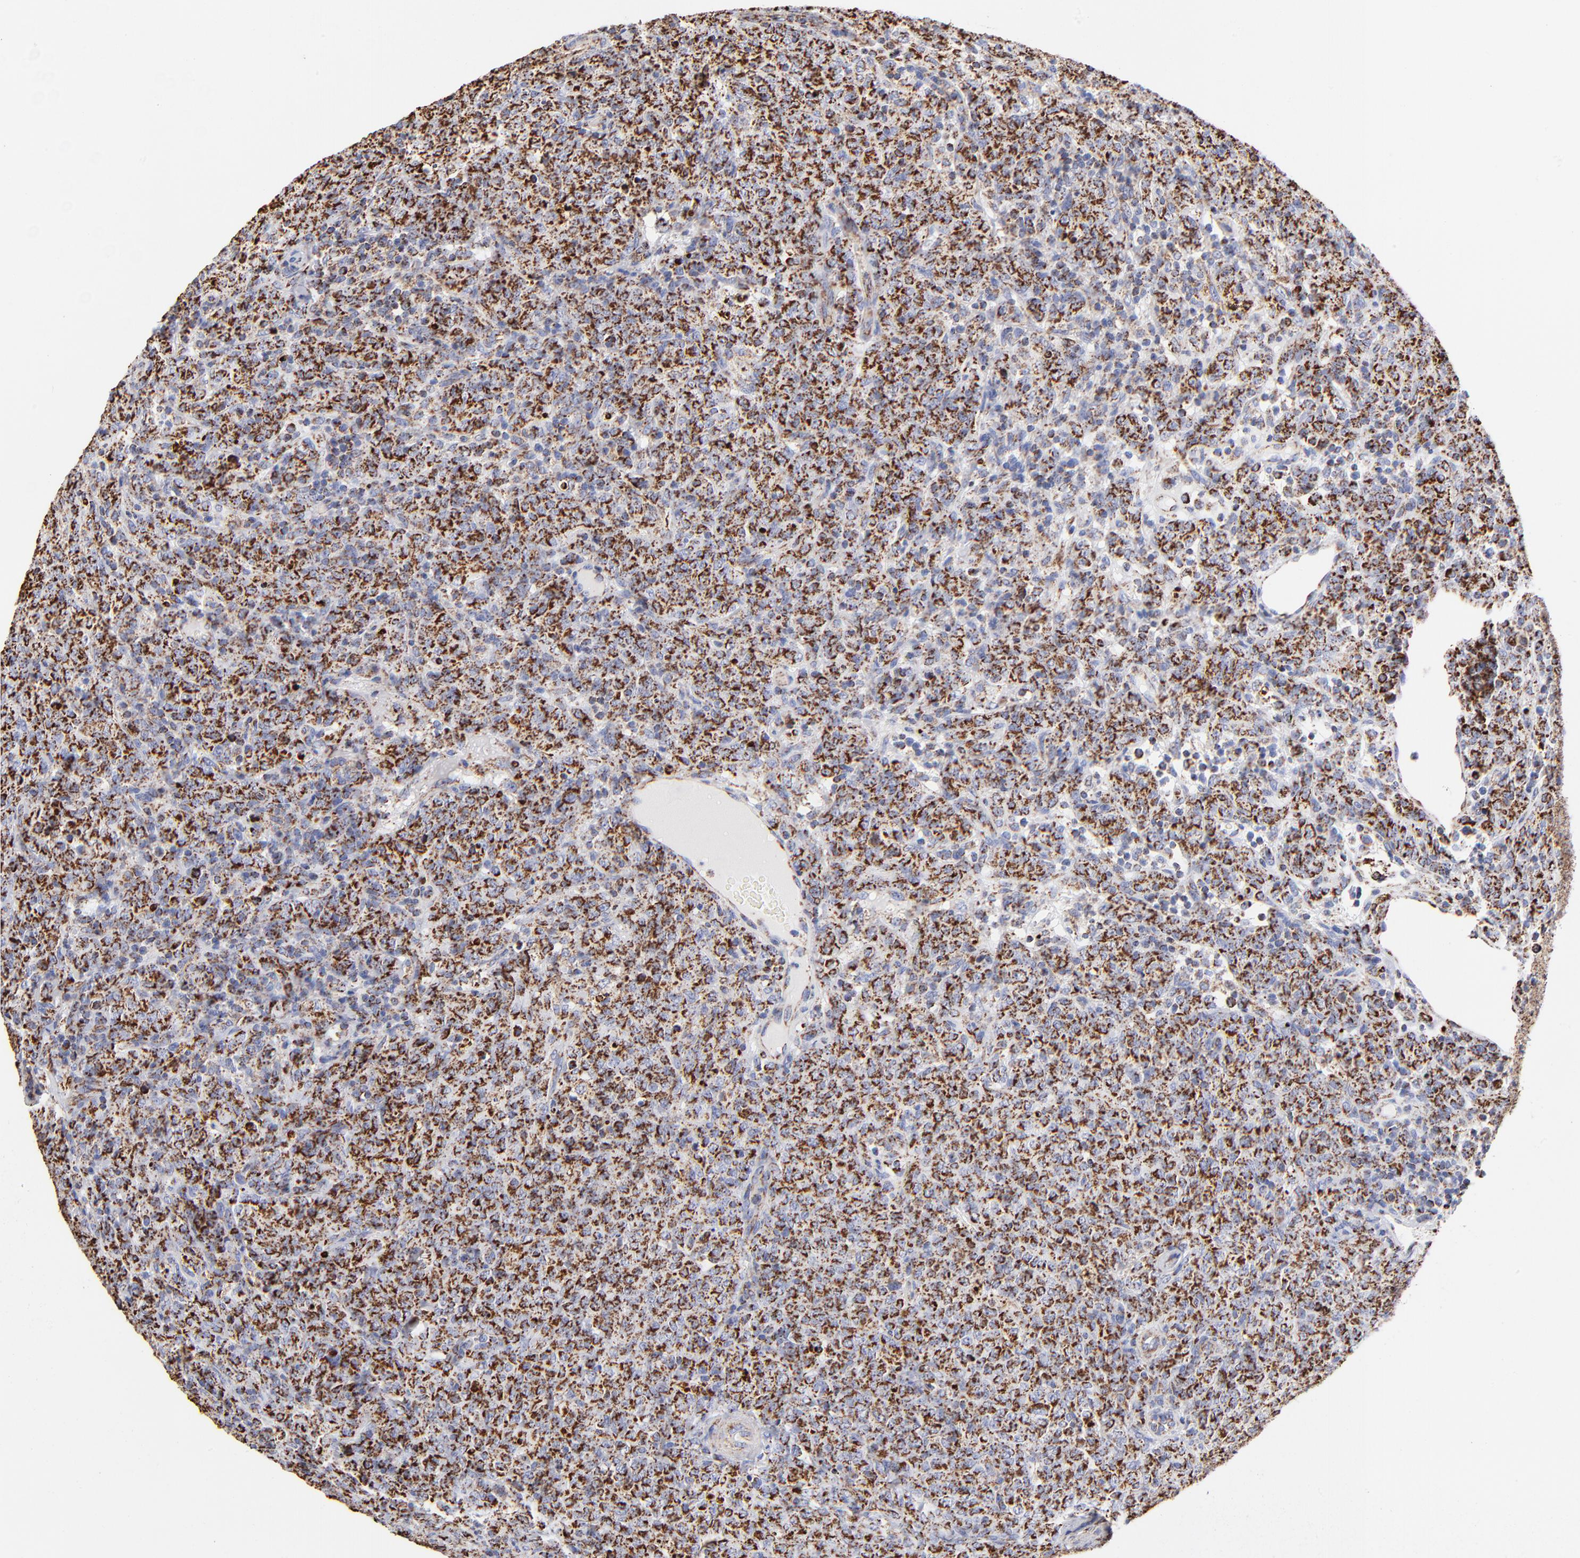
{"staining": {"intensity": "strong", "quantity": ">75%", "location": "cytoplasmic/membranous"}, "tissue": "lymphoma", "cell_type": "Tumor cells", "image_type": "cancer", "snomed": [{"axis": "morphology", "description": "Malignant lymphoma, non-Hodgkin's type, High grade"}, {"axis": "topography", "description": "Tonsil"}], "caption": "Immunohistochemistry (IHC) staining of high-grade malignant lymphoma, non-Hodgkin's type, which displays high levels of strong cytoplasmic/membranous expression in approximately >75% of tumor cells indicating strong cytoplasmic/membranous protein staining. The staining was performed using DAB (3,3'-diaminobenzidine) (brown) for protein detection and nuclei were counterstained in hematoxylin (blue).", "gene": "PHB1", "patient": {"sex": "female", "age": 36}}